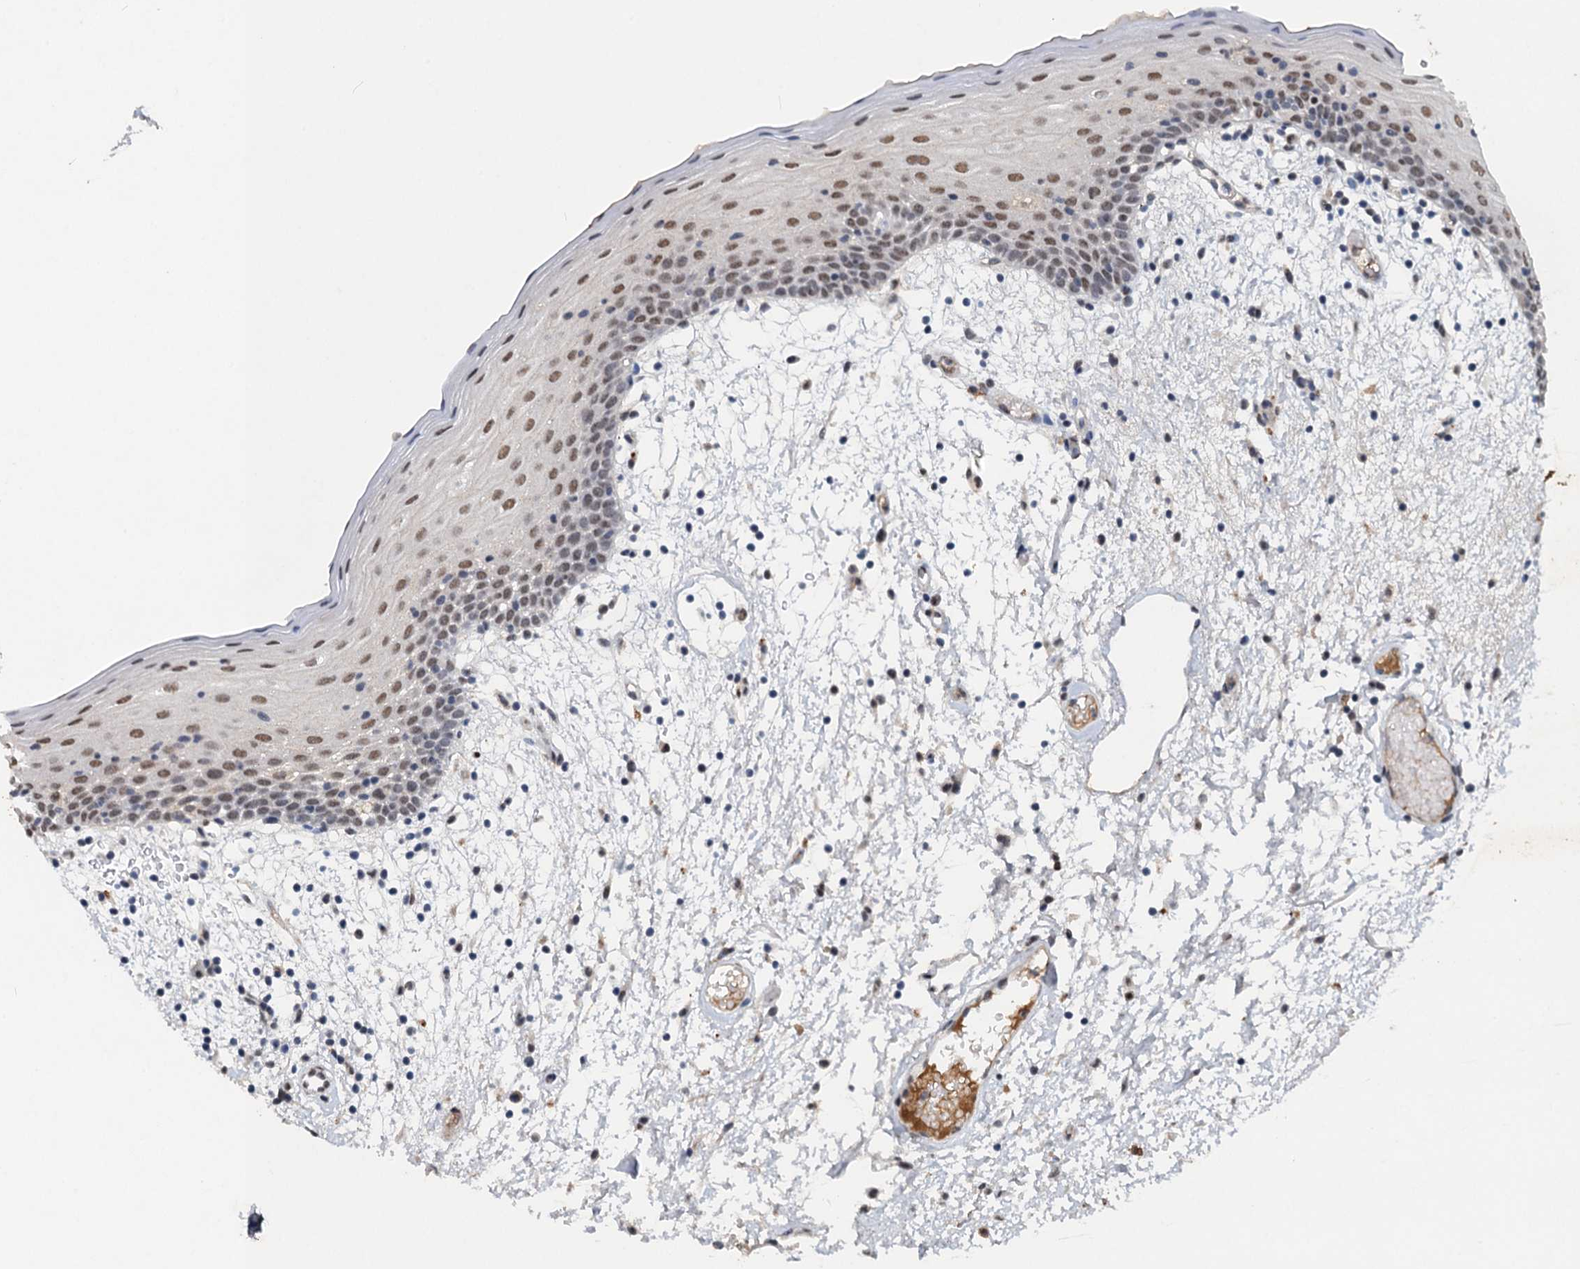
{"staining": {"intensity": "moderate", "quantity": "25%-75%", "location": "nuclear"}, "tissue": "oral mucosa", "cell_type": "Squamous epithelial cells", "image_type": "normal", "snomed": [{"axis": "morphology", "description": "Normal tissue, NOS"}, {"axis": "topography", "description": "Skeletal muscle"}, {"axis": "topography", "description": "Oral tissue"}, {"axis": "topography", "description": "Salivary gland"}, {"axis": "topography", "description": "Peripheral nerve tissue"}], "caption": "DAB immunohistochemical staining of normal oral mucosa shows moderate nuclear protein staining in approximately 25%-75% of squamous epithelial cells.", "gene": "CSTF3", "patient": {"sex": "male", "age": 54}}